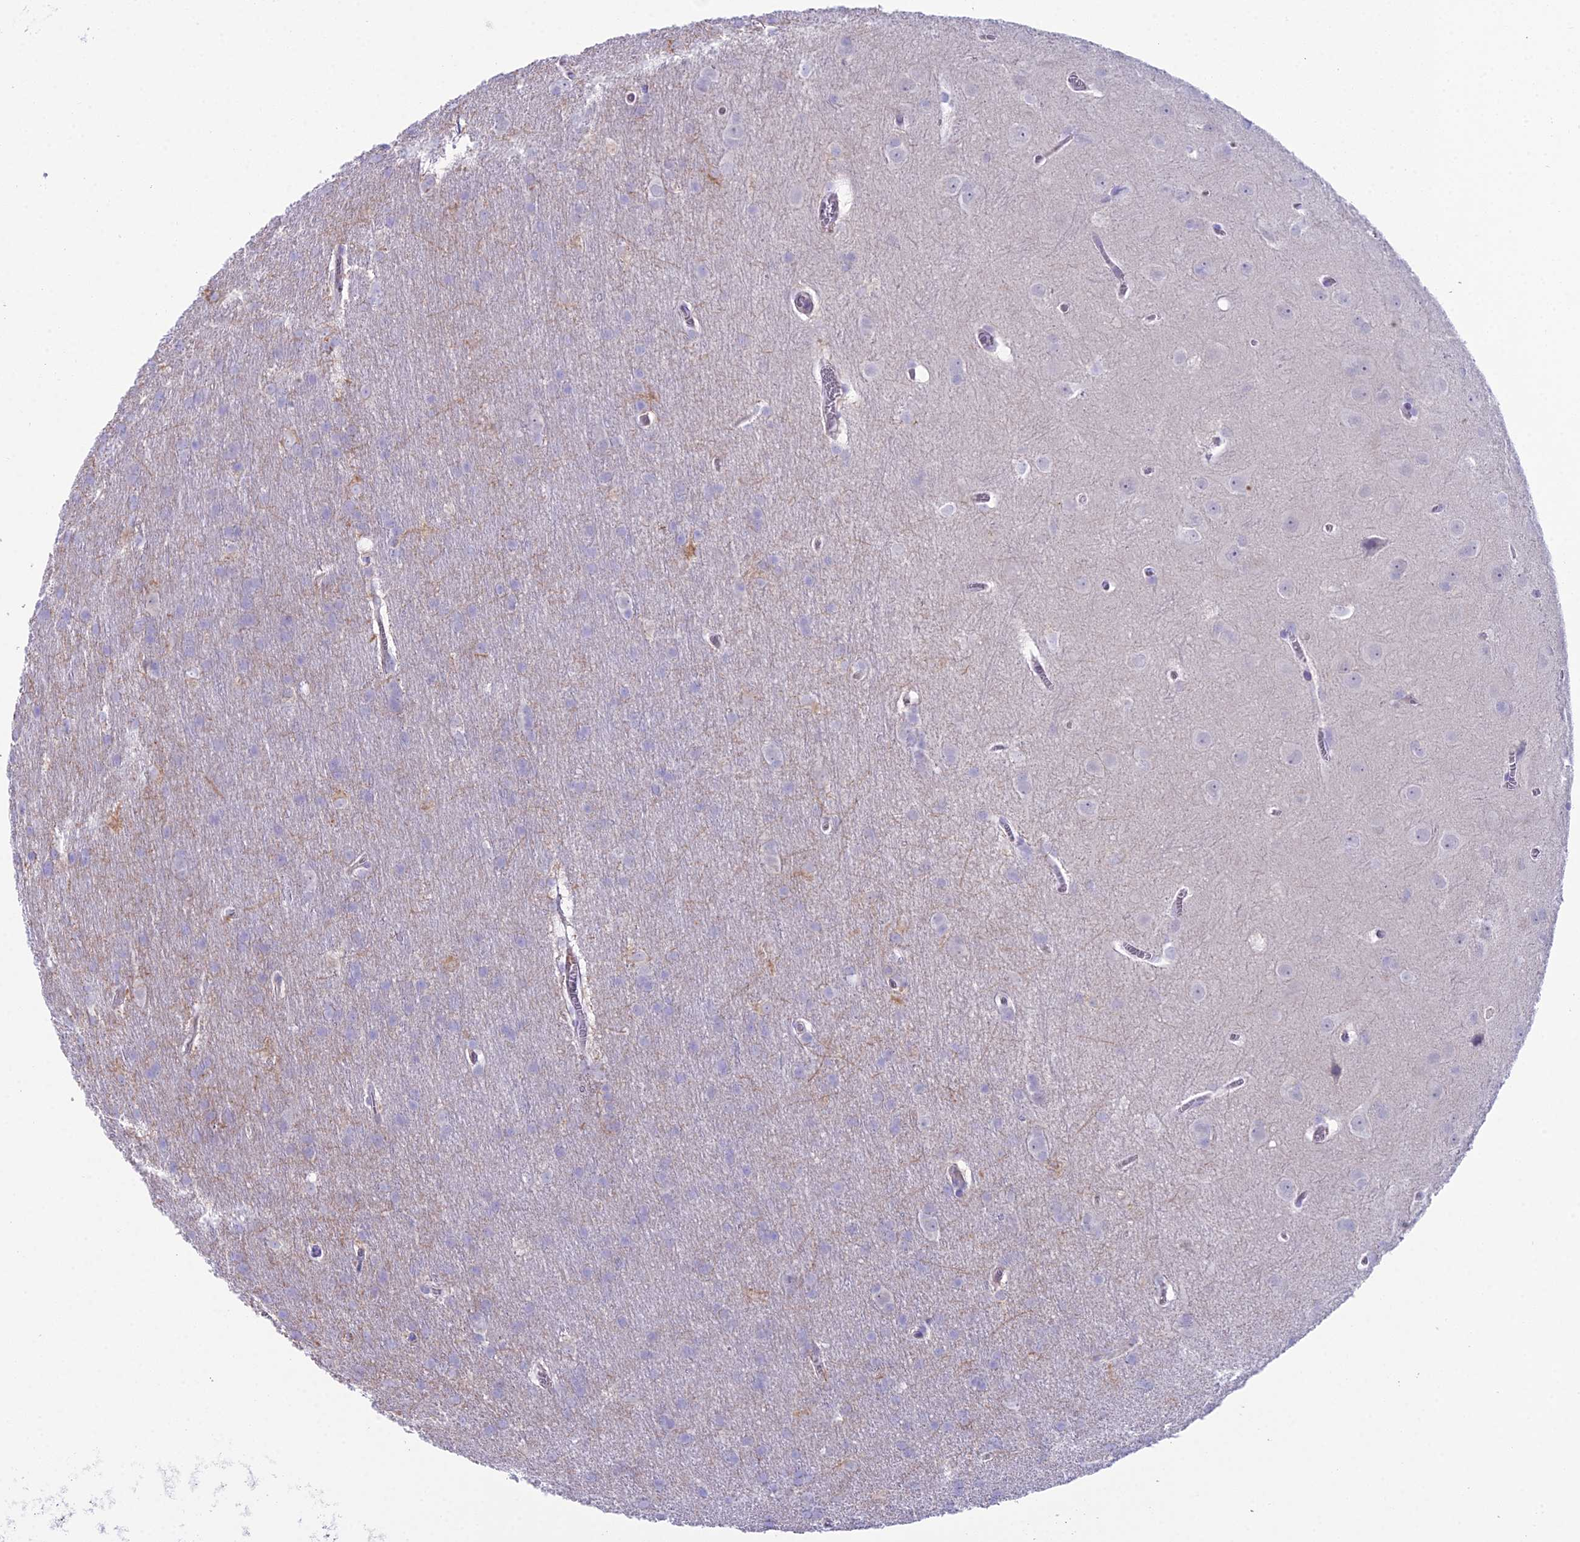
{"staining": {"intensity": "moderate", "quantity": "<25%", "location": "cytoplasmic/membranous"}, "tissue": "glioma", "cell_type": "Tumor cells", "image_type": "cancer", "snomed": [{"axis": "morphology", "description": "Glioma, malignant, Low grade"}, {"axis": "topography", "description": "Brain"}], "caption": "Low-grade glioma (malignant) tissue shows moderate cytoplasmic/membranous positivity in approximately <25% of tumor cells", "gene": "CC2D2A", "patient": {"sex": "female", "age": 32}}